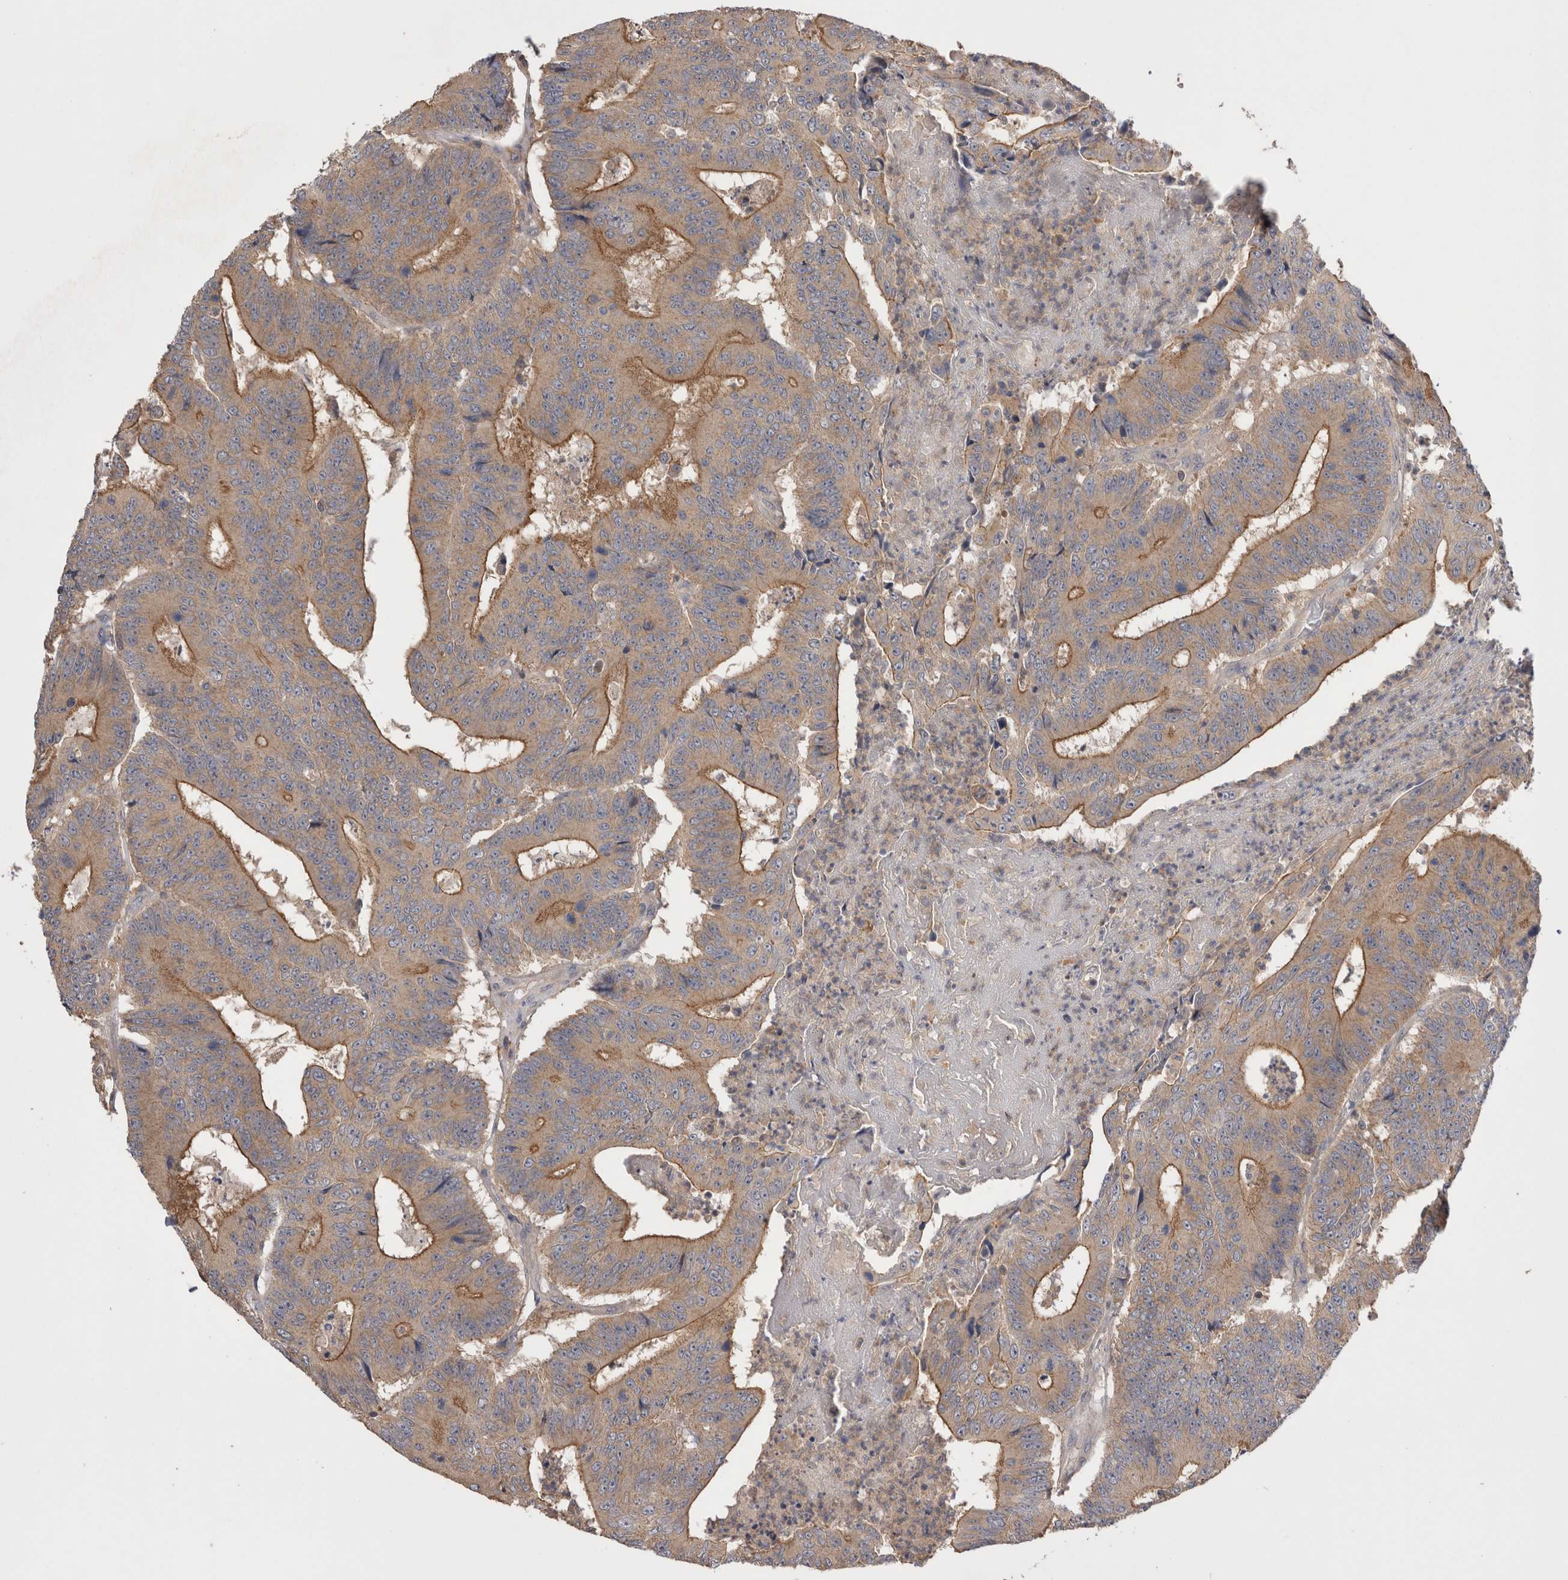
{"staining": {"intensity": "strong", "quantity": ">75%", "location": "cytoplasmic/membranous"}, "tissue": "colorectal cancer", "cell_type": "Tumor cells", "image_type": "cancer", "snomed": [{"axis": "morphology", "description": "Adenocarcinoma, NOS"}, {"axis": "topography", "description": "Colon"}], "caption": "Immunohistochemical staining of human adenocarcinoma (colorectal) demonstrates strong cytoplasmic/membranous protein staining in about >75% of tumor cells. Ihc stains the protein of interest in brown and the nuclei are stained blue.", "gene": "OTOR", "patient": {"sex": "male", "age": 83}}